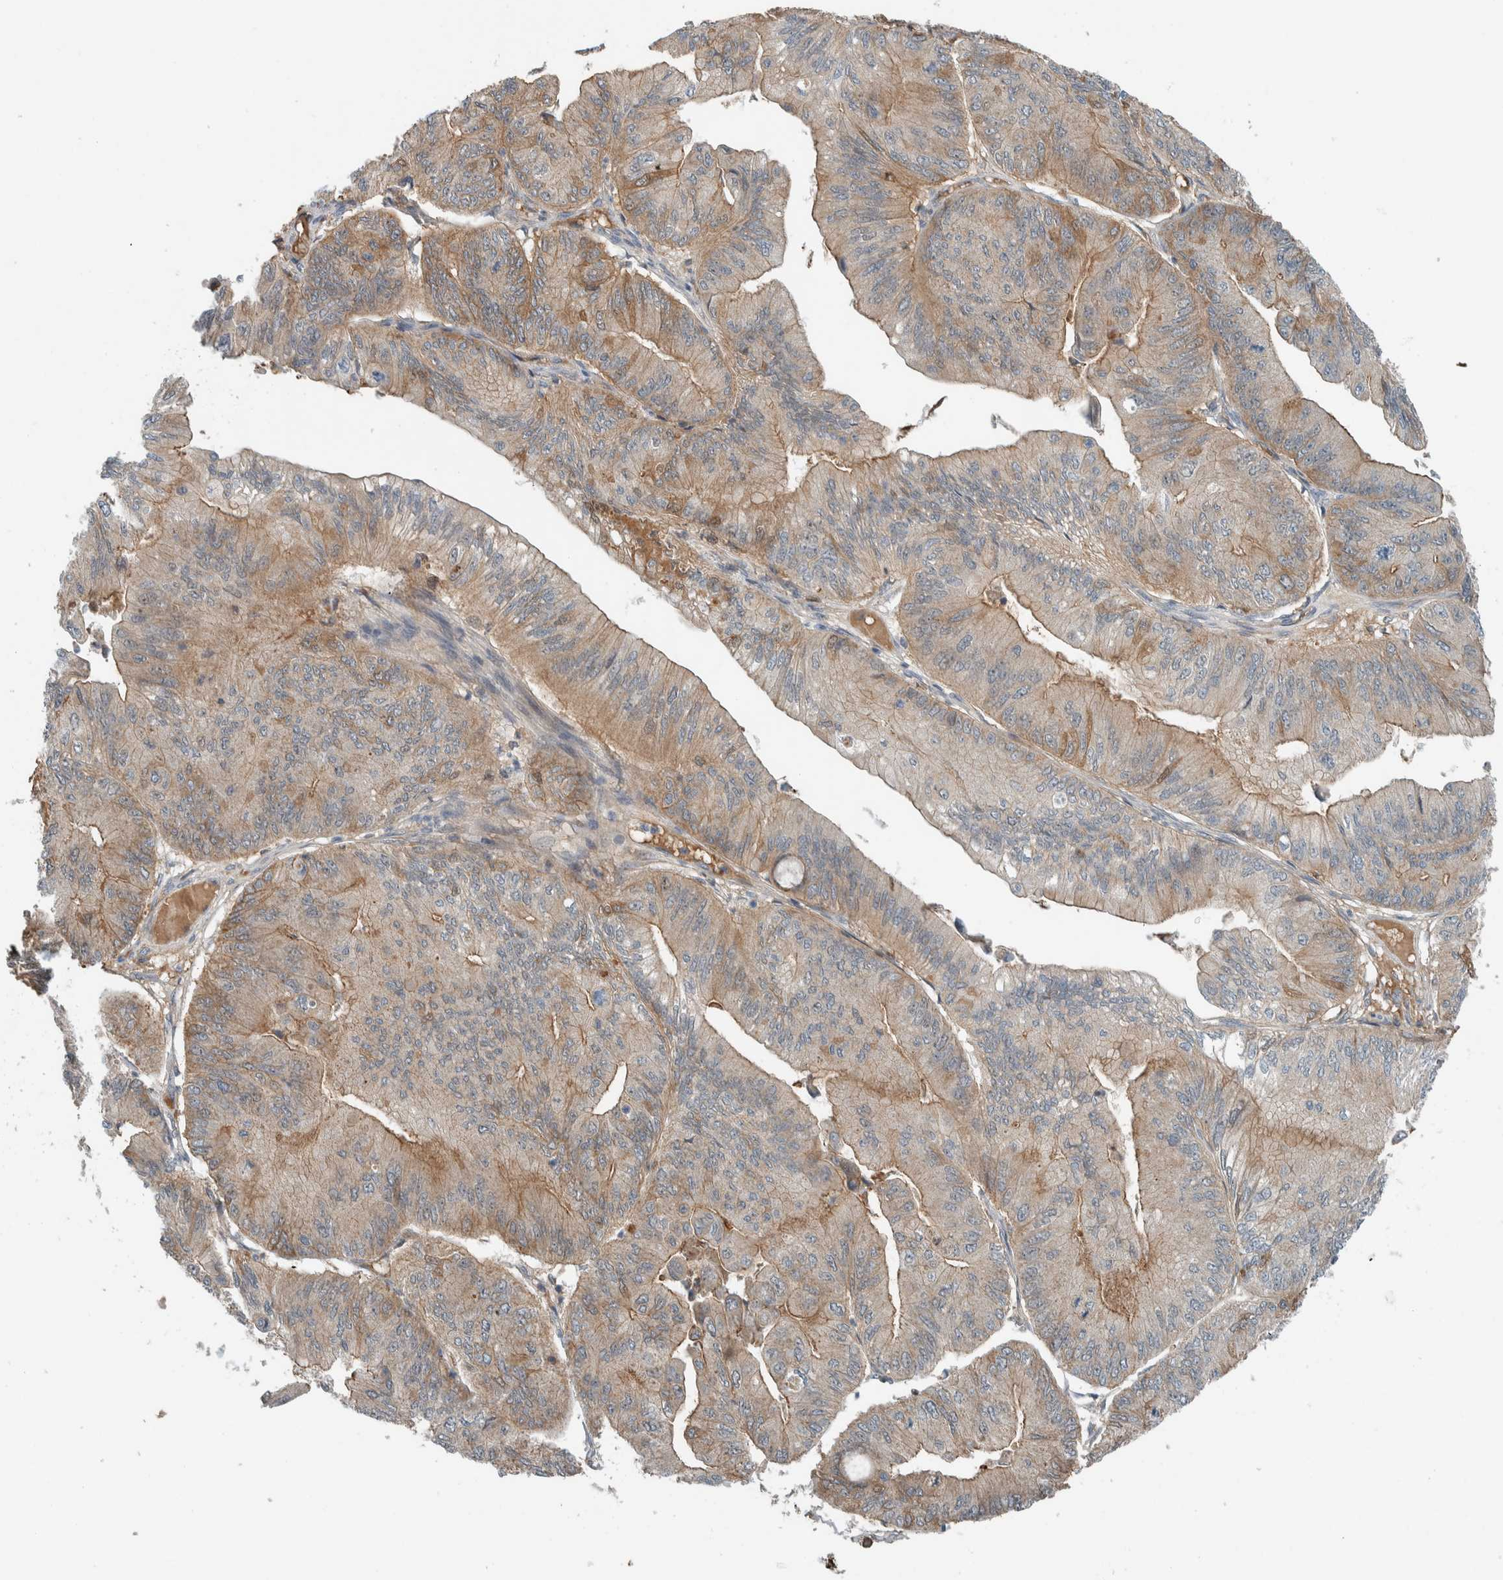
{"staining": {"intensity": "weak", "quantity": ">75%", "location": "cytoplasmic/membranous"}, "tissue": "ovarian cancer", "cell_type": "Tumor cells", "image_type": "cancer", "snomed": [{"axis": "morphology", "description": "Cystadenocarcinoma, mucinous, NOS"}, {"axis": "topography", "description": "Ovary"}], "caption": "This micrograph exhibits ovarian cancer stained with immunohistochemistry (IHC) to label a protein in brown. The cytoplasmic/membranous of tumor cells show weak positivity for the protein. Nuclei are counter-stained blue.", "gene": "ARMC7", "patient": {"sex": "female", "age": 61}}